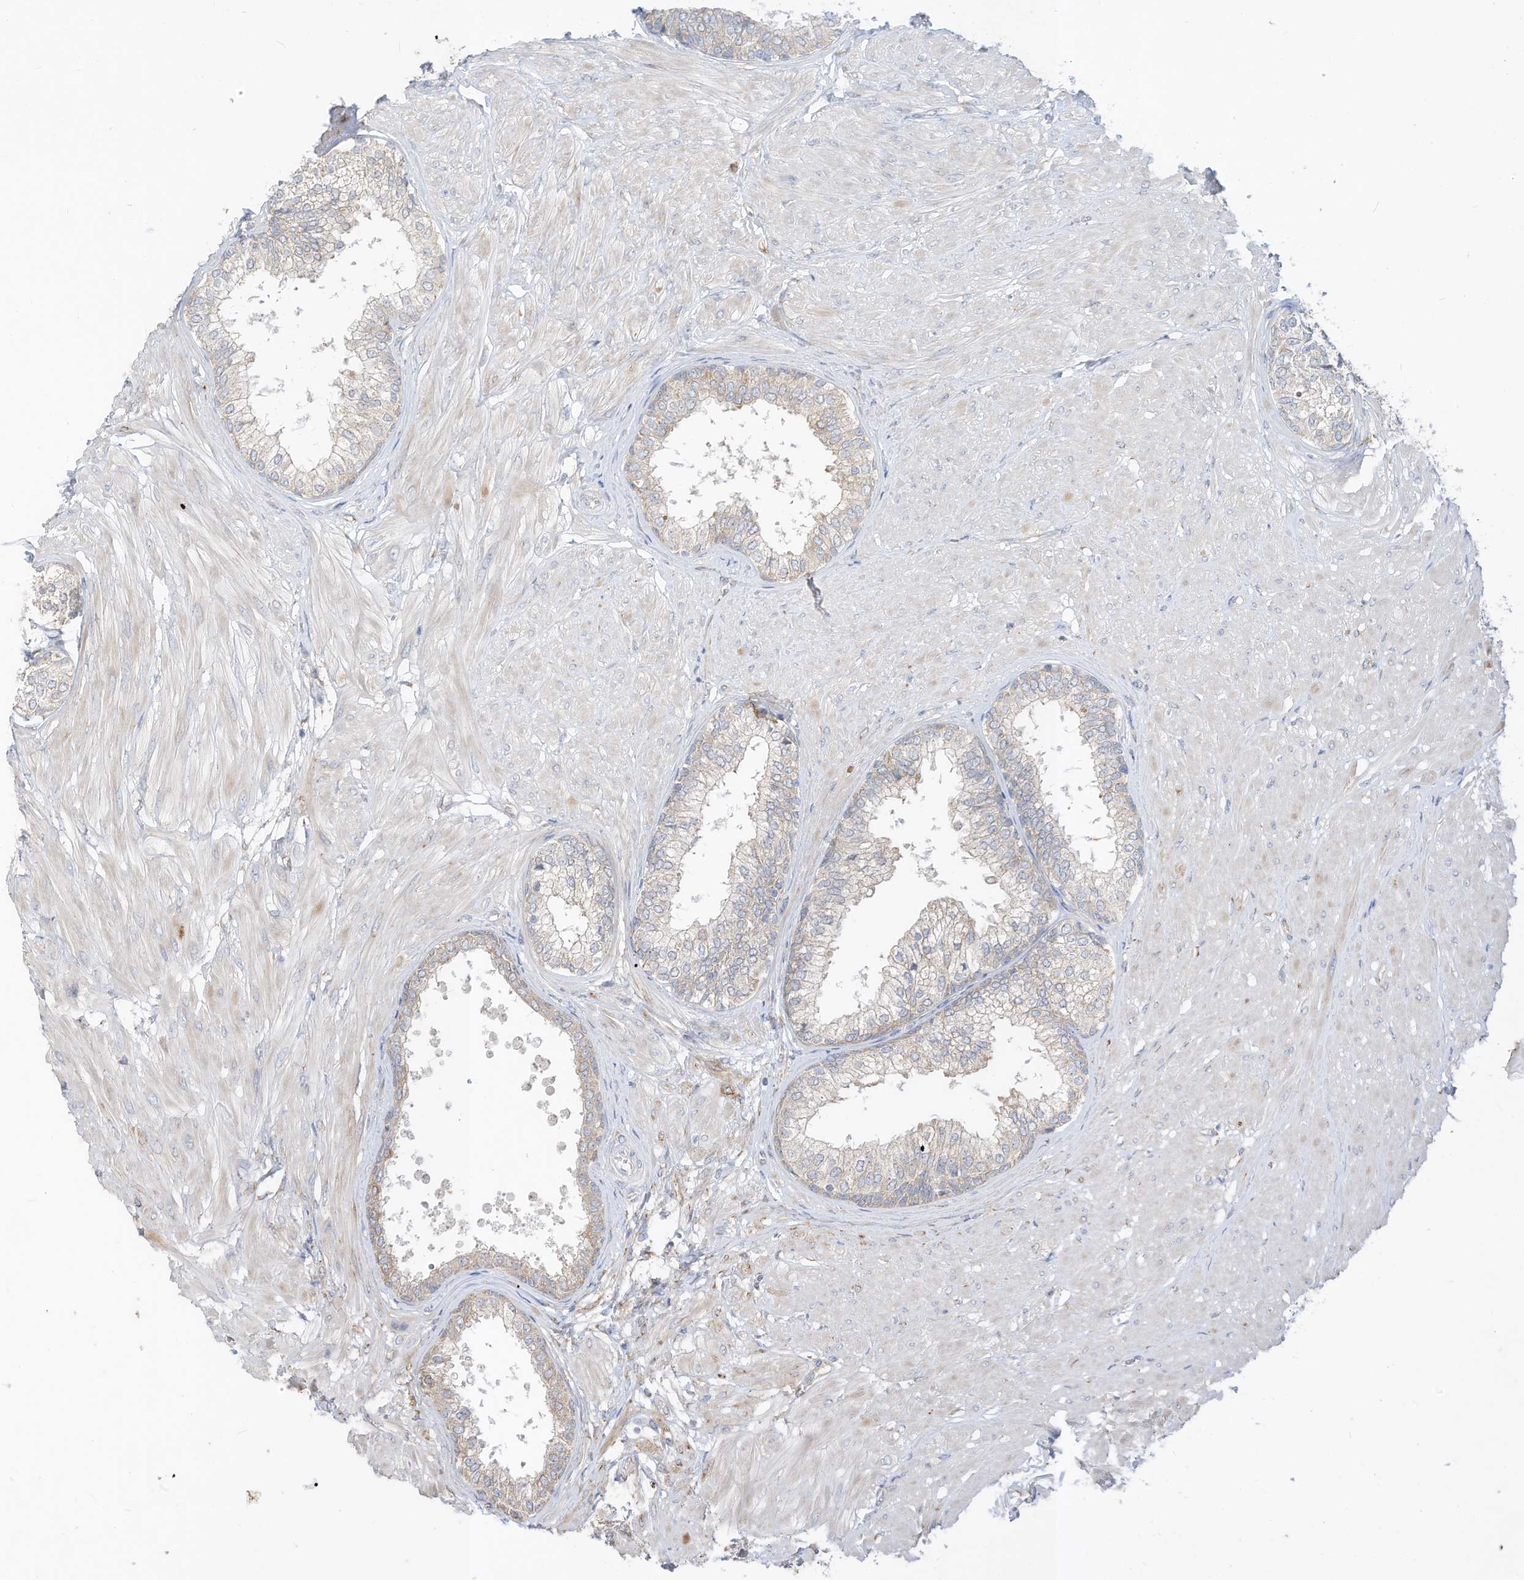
{"staining": {"intensity": "weak", "quantity": "25%-75%", "location": "cytoplasmic/membranous"}, "tissue": "prostate", "cell_type": "Glandular cells", "image_type": "normal", "snomed": [{"axis": "morphology", "description": "Normal tissue, NOS"}, {"axis": "topography", "description": "Prostate"}], "caption": "Normal prostate exhibits weak cytoplasmic/membranous positivity in about 25%-75% of glandular cells, visualized by immunohistochemistry. Using DAB (3,3'-diaminobenzidine) (brown) and hematoxylin (blue) stains, captured at high magnification using brightfield microscopy.", "gene": "RASA2", "patient": {"sex": "male", "age": 48}}